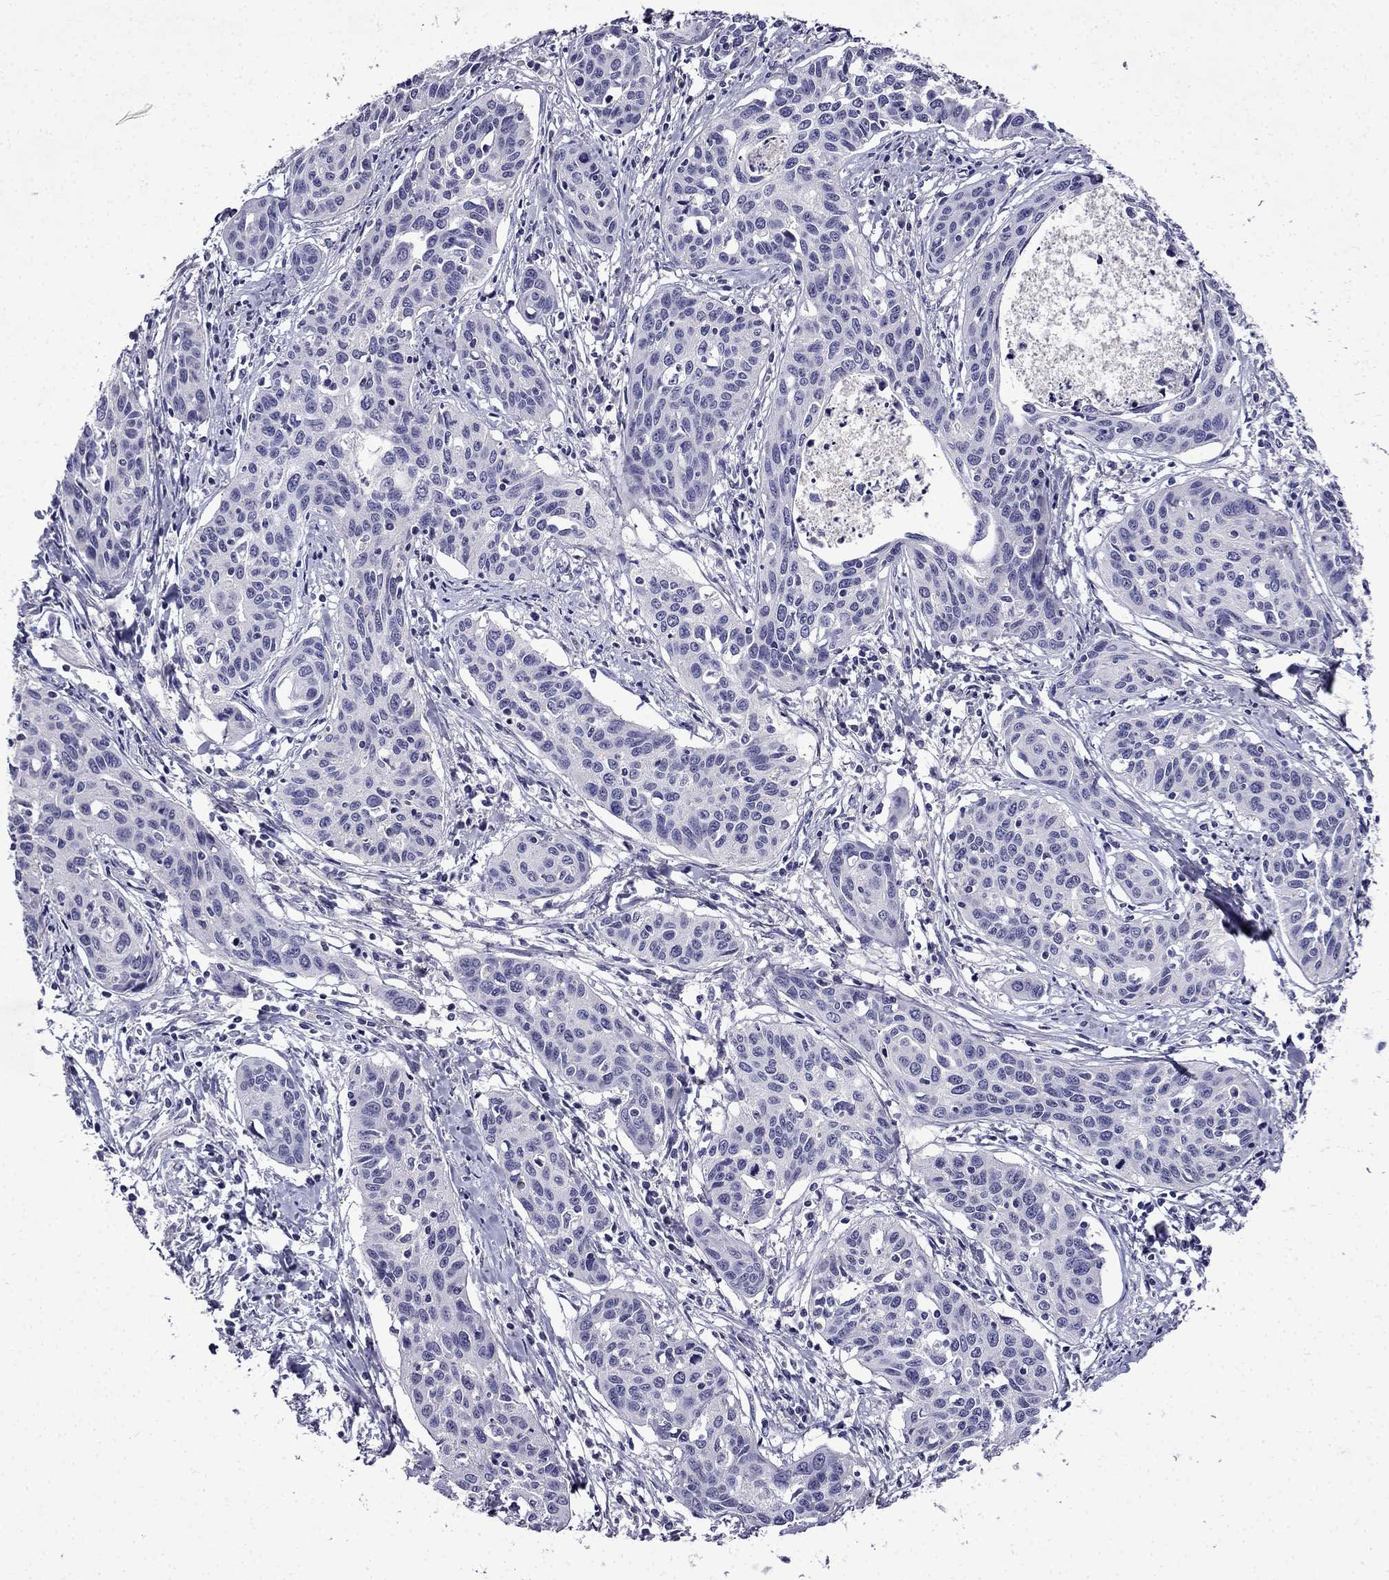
{"staining": {"intensity": "negative", "quantity": "none", "location": "none"}, "tissue": "cervical cancer", "cell_type": "Tumor cells", "image_type": "cancer", "snomed": [{"axis": "morphology", "description": "Squamous cell carcinoma, NOS"}, {"axis": "topography", "description": "Cervix"}], "caption": "Immunohistochemistry of cervical cancer (squamous cell carcinoma) exhibits no staining in tumor cells.", "gene": "DNAH17", "patient": {"sex": "female", "age": 31}}